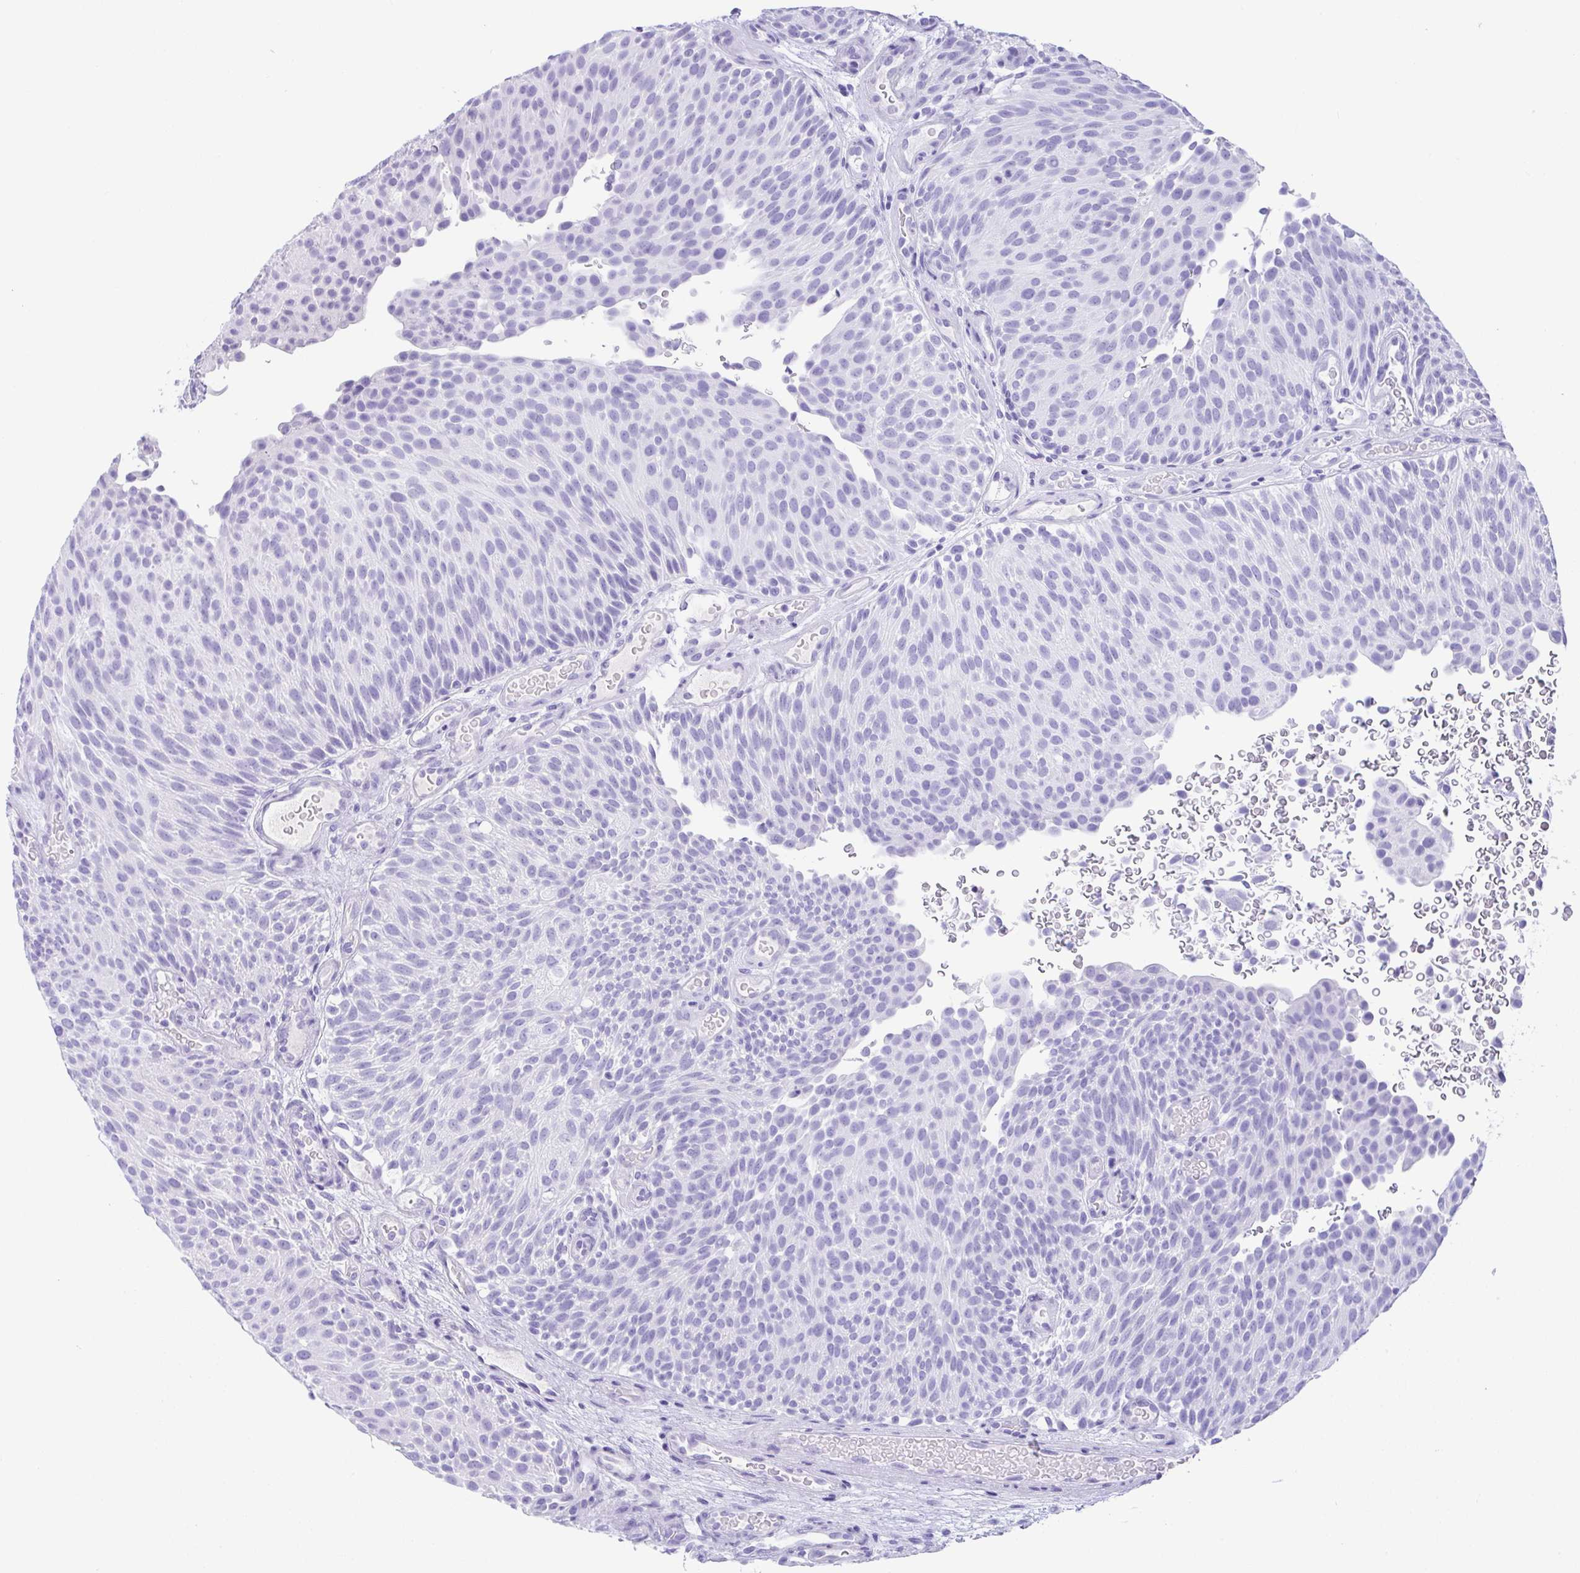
{"staining": {"intensity": "negative", "quantity": "none", "location": "none"}, "tissue": "urothelial cancer", "cell_type": "Tumor cells", "image_type": "cancer", "snomed": [{"axis": "morphology", "description": "Urothelial carcinoma, Low grade"}, {"axis": "topography", "description": "Urinary bladder"}], "caption": "This is an IHC micrograph of low-grade urothelial carcinoma. There is no positivity in tumor cells.", "gene": "CPA1", "patient": {"sex": "male", "age": 78}}